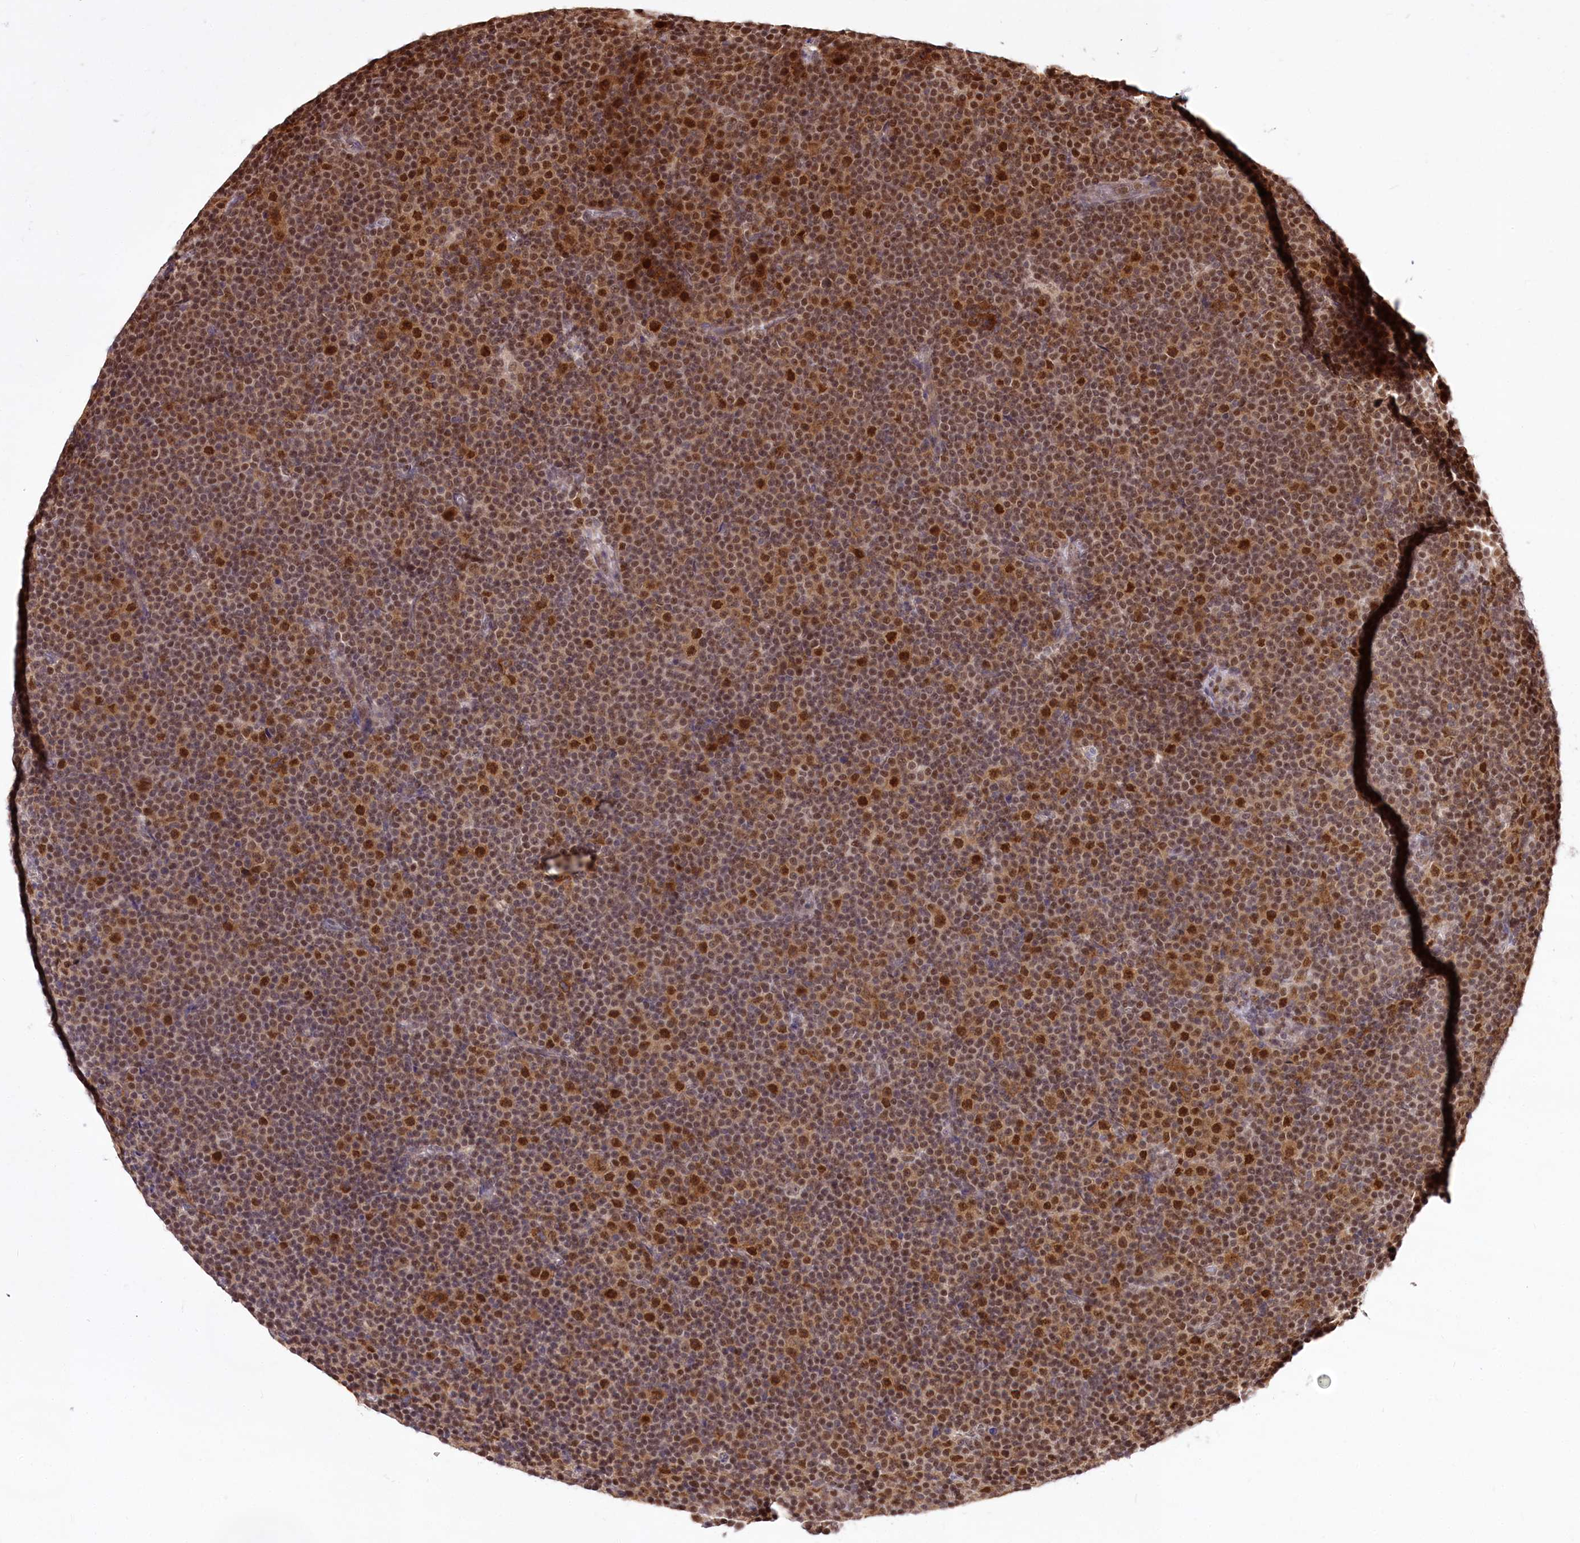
{"staining": {"intensity": "weak", "quantity": "25%-75%", "location": "nuclear"}, "tissue": "lymphoma", "cell_type": "Tumor cells", "image_type": "cancer", "snomed": [{"axis": "morphology", "description": "Malignant lymphoma, non-Hodgkin's type, Low grade"}, {"axis": "topography", "description": "Lymph node"}], "caption": "Weak nuclear expression for a protein is identified in about 25%-75% of tumor cells of malignant lymphoma, non-Hodgkin's type (low-grade) using IHC.", "gene": "POLA2", "patient": {"sex": "female", "age": 67}}